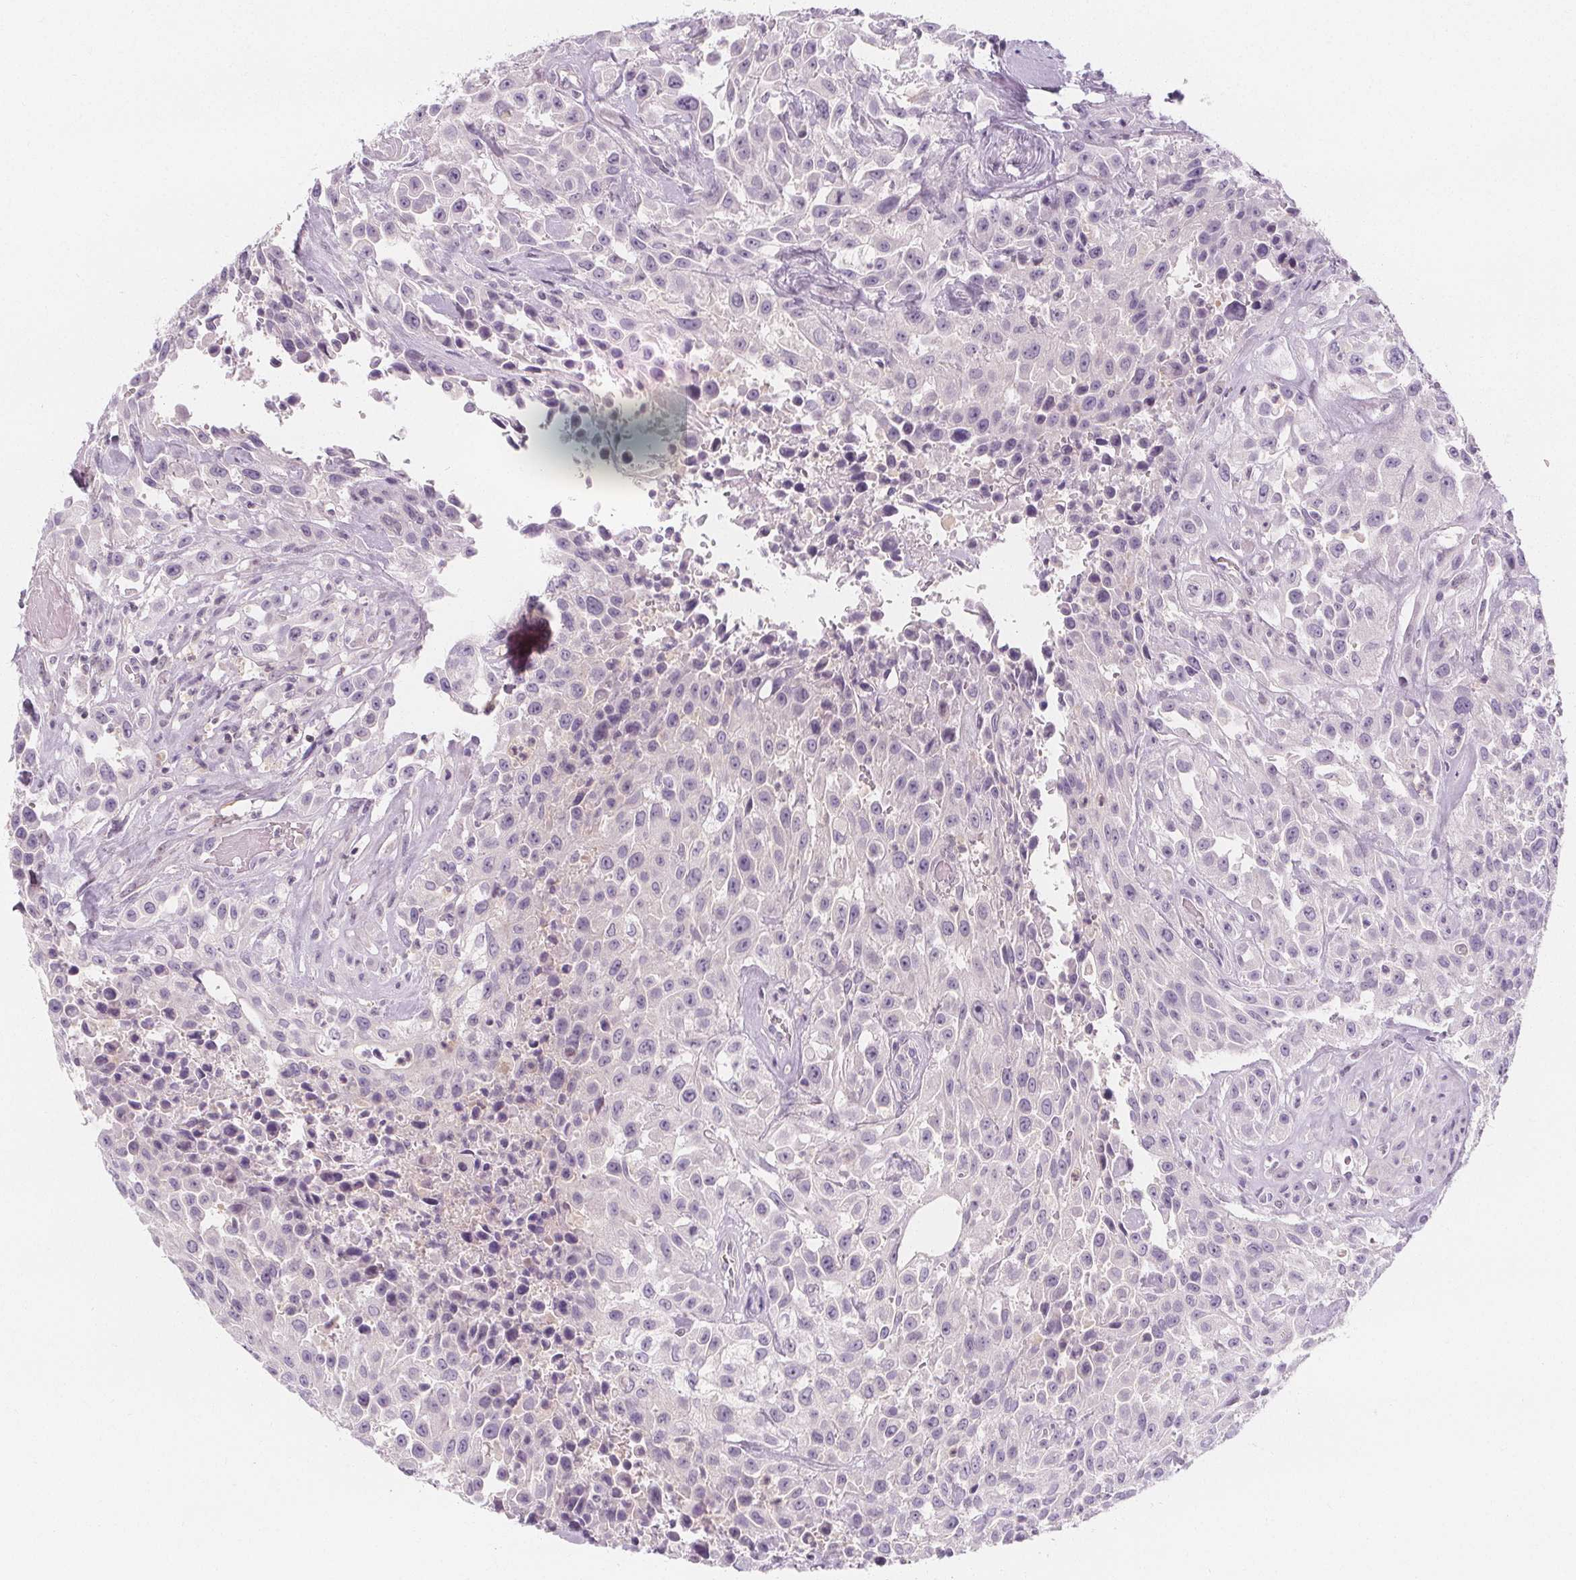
{"staining": {"intensity": "negative", "quantity": "none", "location": "none"}, "tissue": "urothelial cancer", "cell_type": "Tumor cells", "image_type": "cancer", "snomed": [{"axis": "morphology", "description": "Urothelial carcinoma, High grade"}, {"axis": "topography", "description": "Urinary bladder"}], "caption": "High power microscopy micrograph of an immunohistochemistry (IHC) image of urothelial carcinoma (high-grade), revealing no significant staining in tumor cells.", "gene": "UGP2", "patient": {"sex": "male", "age": 79}}